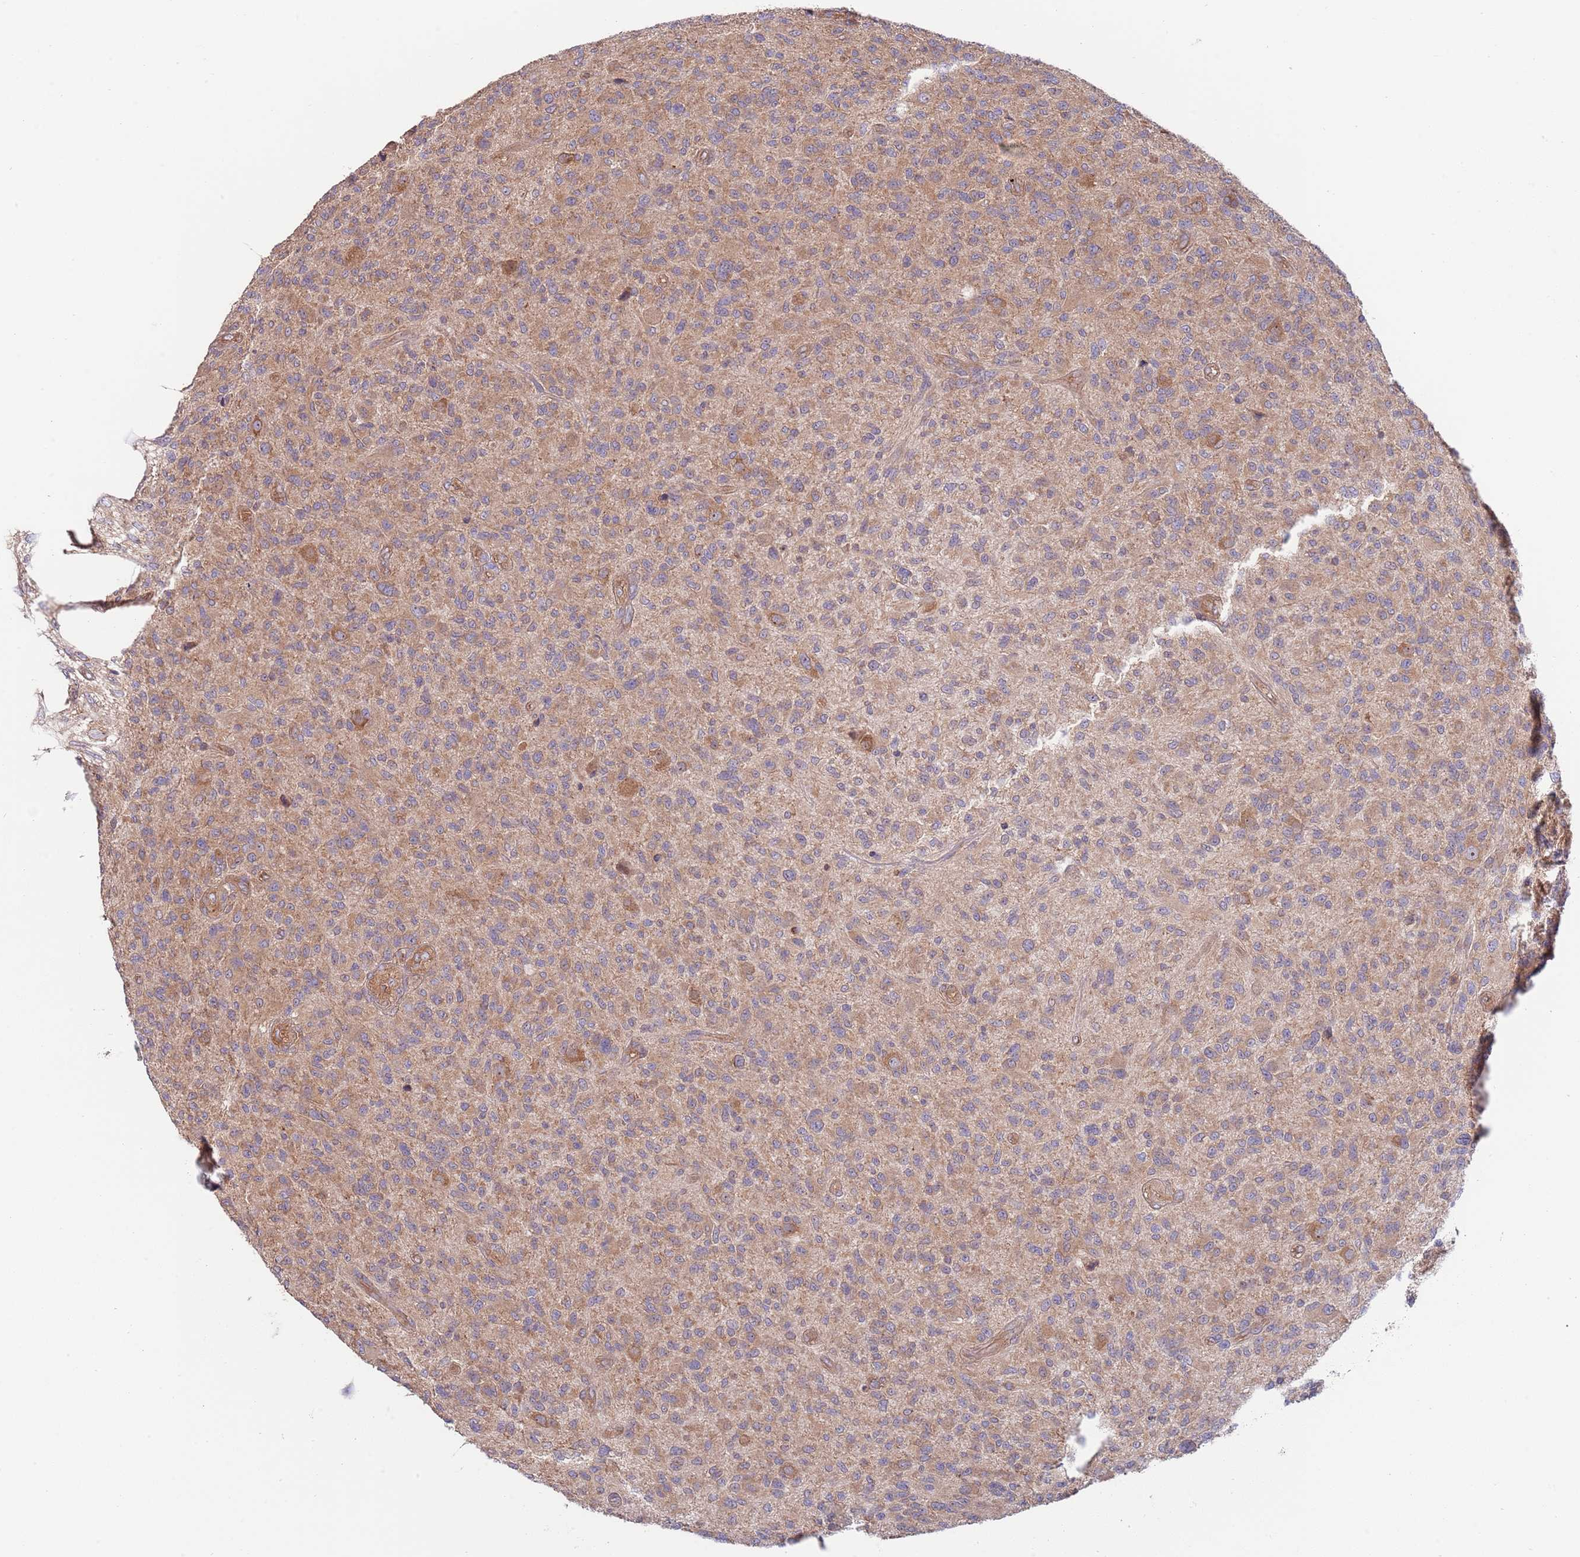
{"staining": {"intensity": "weak", "quantity": ">75%", "location": "cytoplasmic/membranous"}, "tissue": "glioma", "cell_type": "Tumor cells", "image_type": "cancer", "snomed": [{"axis": "morphology", "description": "Glioma, malignant, High grade"}, {"axis": "topography", "description": "Brain"}], "caption": "Immunohistochemical staining of human glioma shows low levels of weak cytoplasmic/membranous expression in about >75% of tumor cells.", "gene": "EIF3F", "patient": {"sex": "male", "age": 47}}